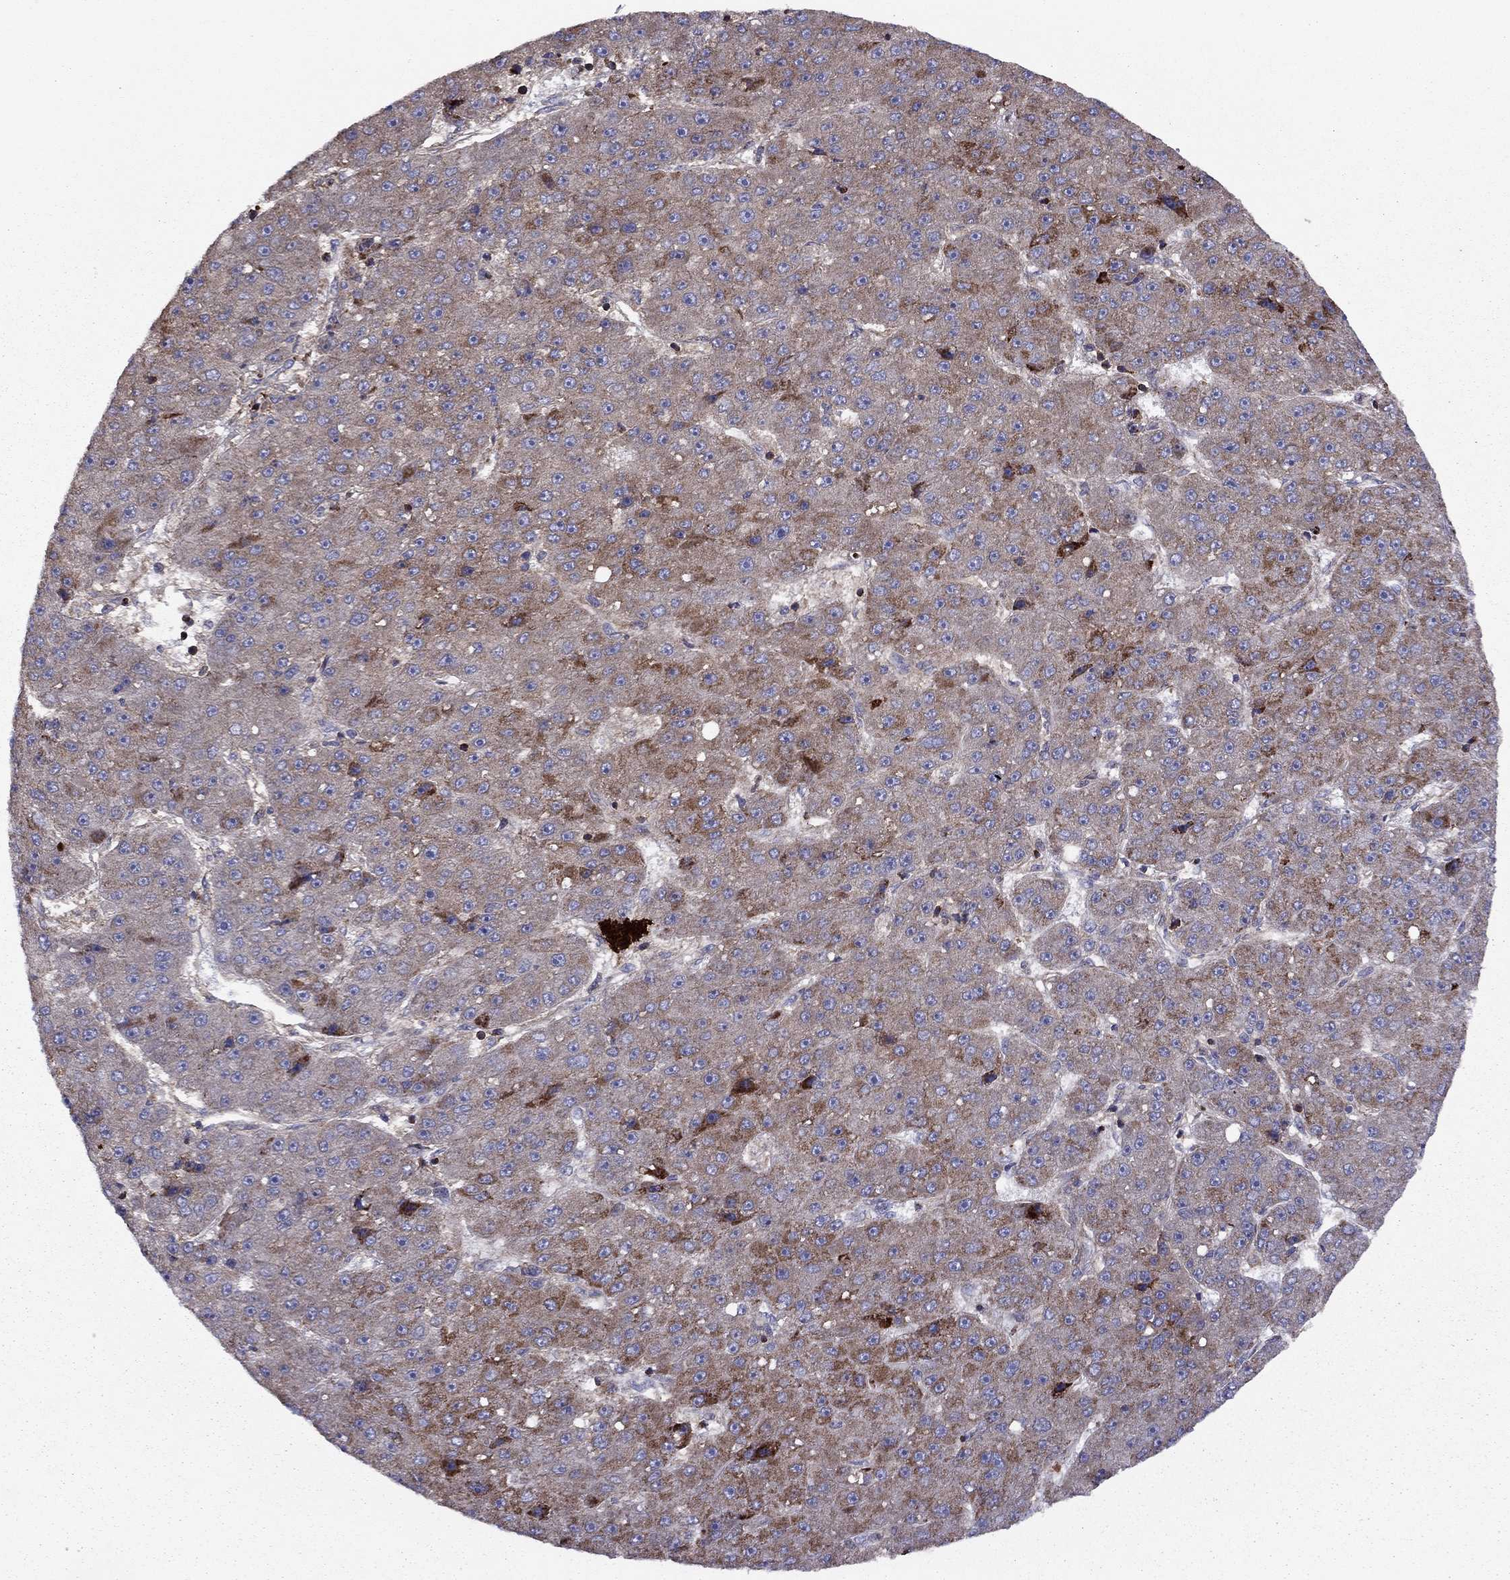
{"staining": {"intensity": "strong", "quantity": "<25%", "location": "cytoplasmic/membranous"}, "tissue": "liver cancer", "cell_type": "Tumor cells", "image_type": "cancer", "snomed": [{"axis": "morphology", "description": "Carcinoma, Hepatocellular, NOS"}, {"axis": "topography", "description": "Liver"}], "caption": "A micrograph of liver hepatocellular carcinoma stained for a protein exhibits strong cytoplasmic/membranous brown staining in tumor cells.", "gene": "ALG6", "patient": {"sex": "male", "age": 67}}